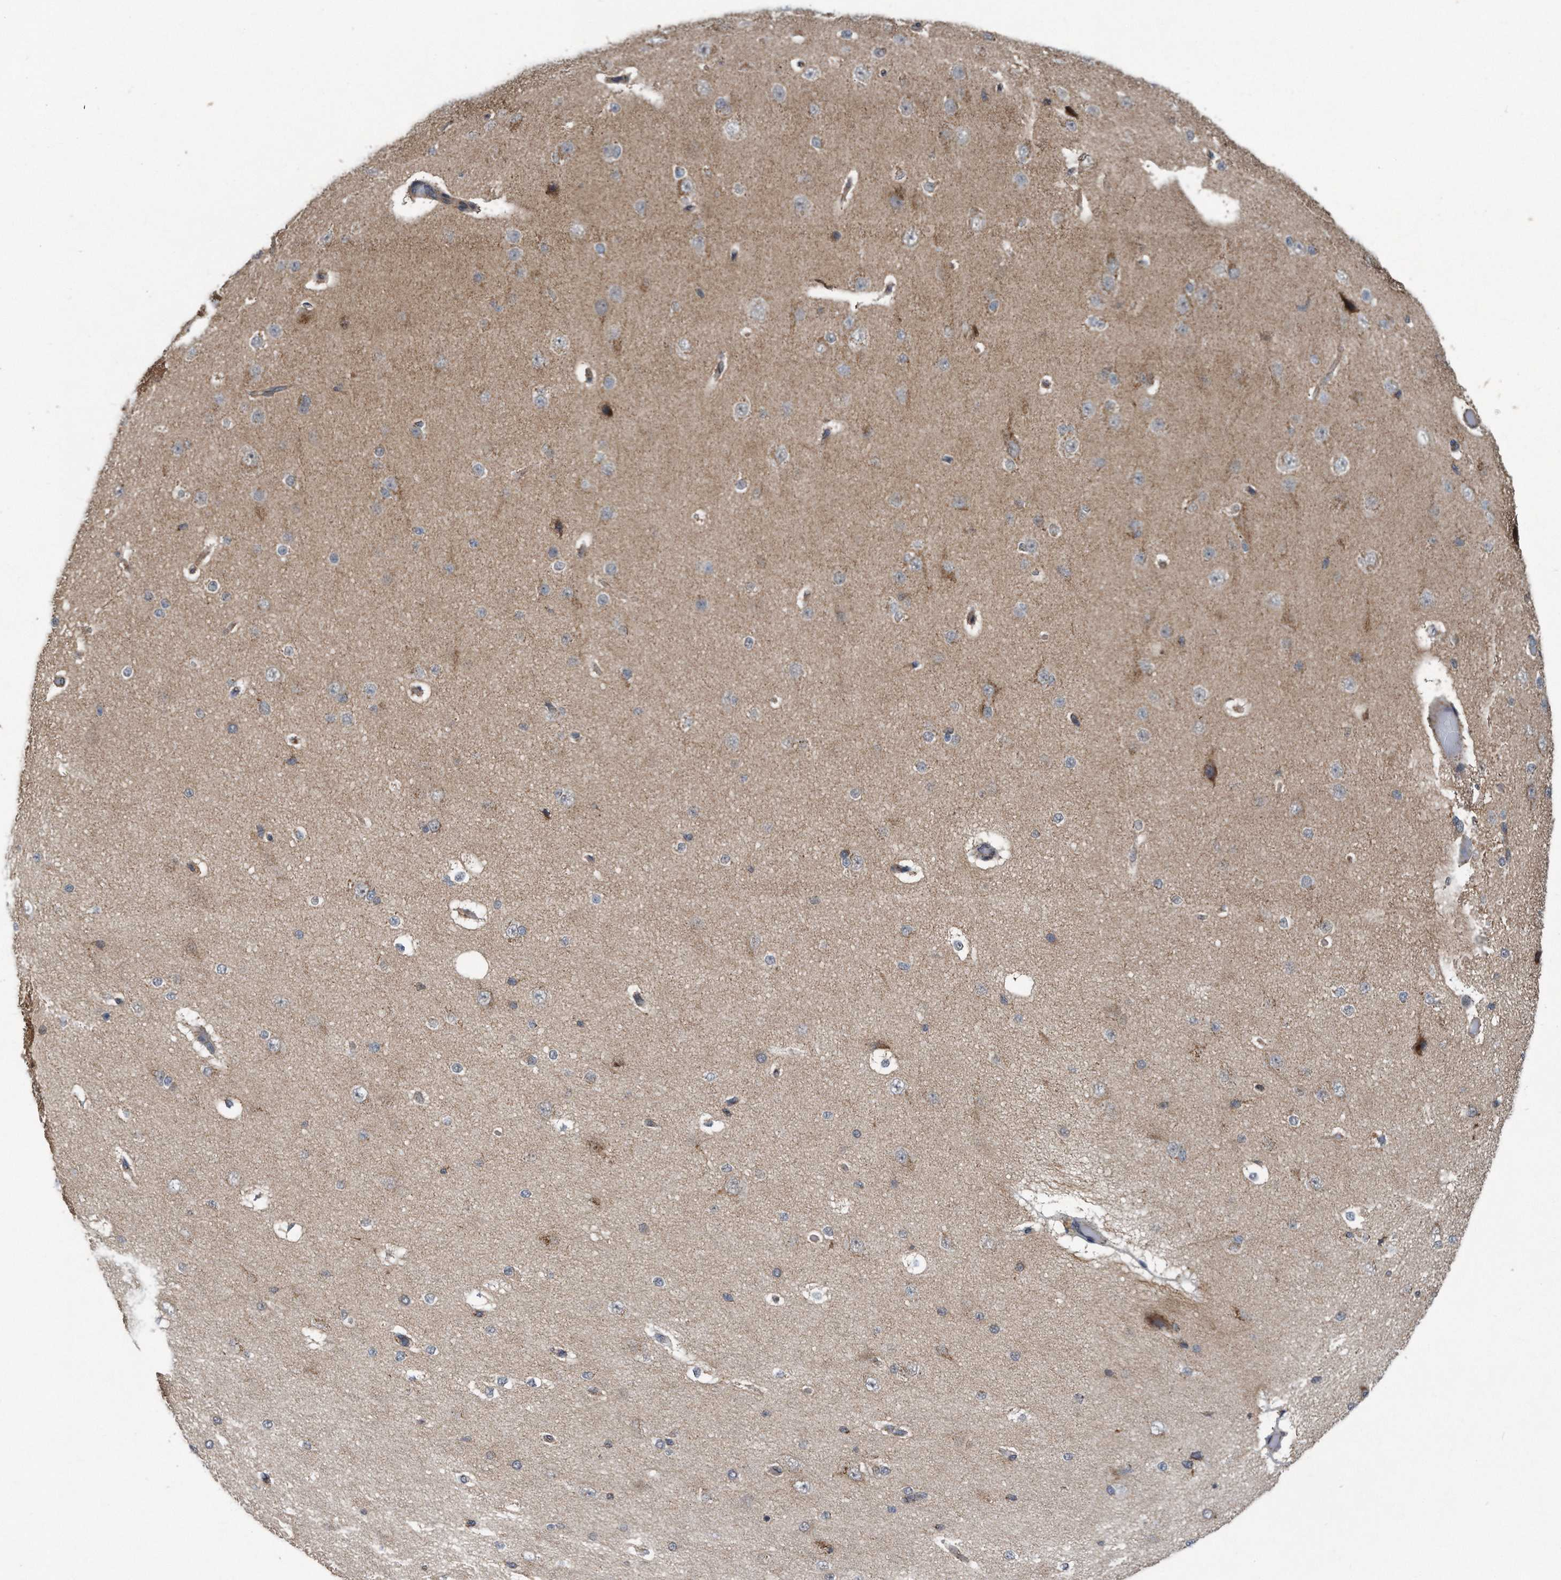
{"staining": {"intensity": "moderate", "quantity": ">75%", "location": "cytoplasmic/membranous"}, "tissue": "cerebral cortex", "cell_type": "Endothelial cells", "image_type": "normal", "snomed": [{"axis": "morphology", "description": "Normal tissue, NOS"}, {"axis": "morphology", "description": "Developmental malformation"}, {"axis": "topography", "description": "Cerebral cortex"}], "caption": "A photomicrograph of human cerebral cortex stained for a protein displays moderate cytoplasmic/membranous brown staining in endothelial cells. (DAB IHC with brightfield microscopy, high magnification).", "gene": "LYRM4", "patient": {"sex": "female", "age": 30}}